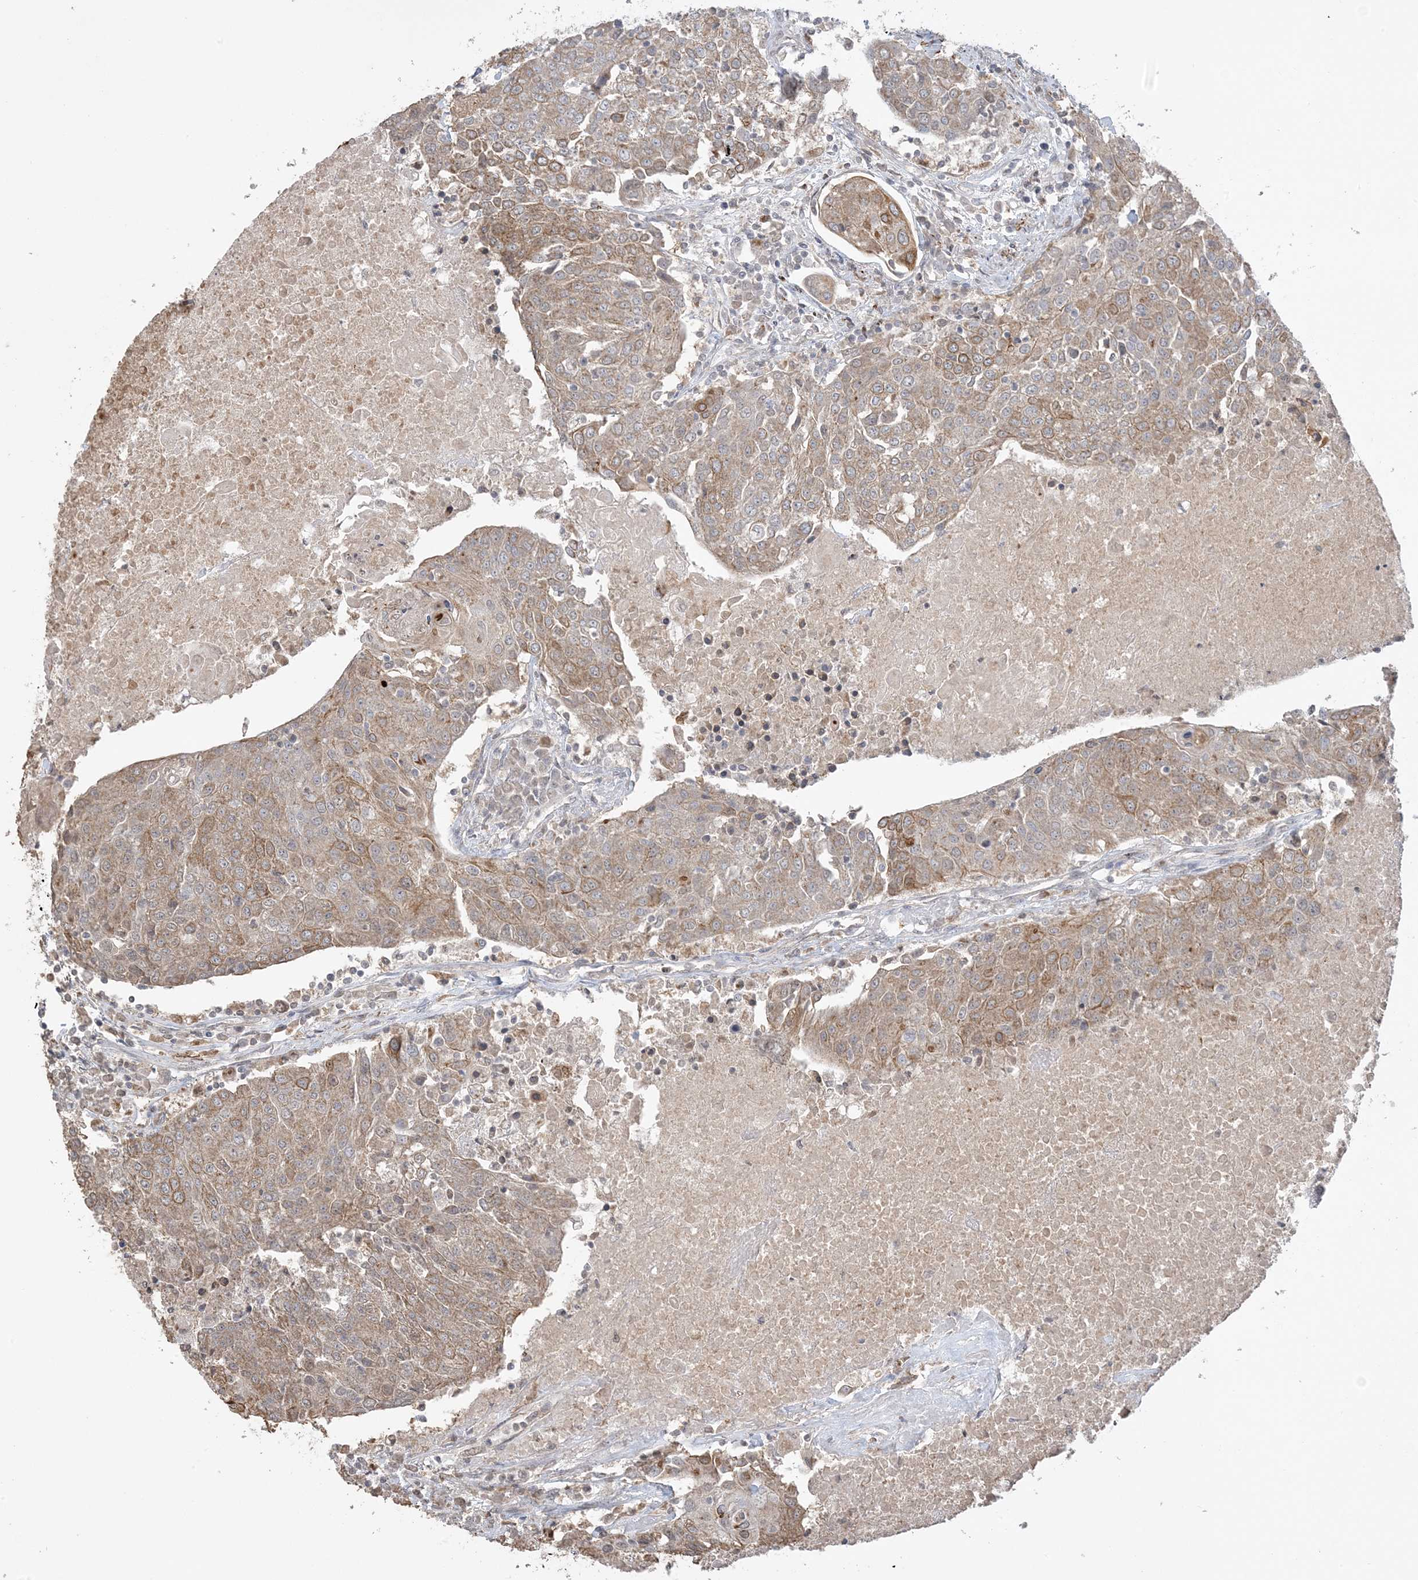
{"staining": {"intensity": "moderate", "quantity": ">75%", "location": "cytoplasmic/membranous"}, "tissue": "urothelial cancer", "cell_type": "Tumor cells", "image_type": "cancer", "snomed": [{"axis": "morphology", "description": "Urothelial carcinoma, High grade"}, {"axis": "topography", "description": "Urinary bladder"}], "caption": "A medium amount of moderate cytoplasmic/membranous staining is seen in approximately >75% of tumor cells in high-grade urothelial carcinoma tissue.", "gene": "XRN1", "patient": {"sex": "female", "age": 85}}